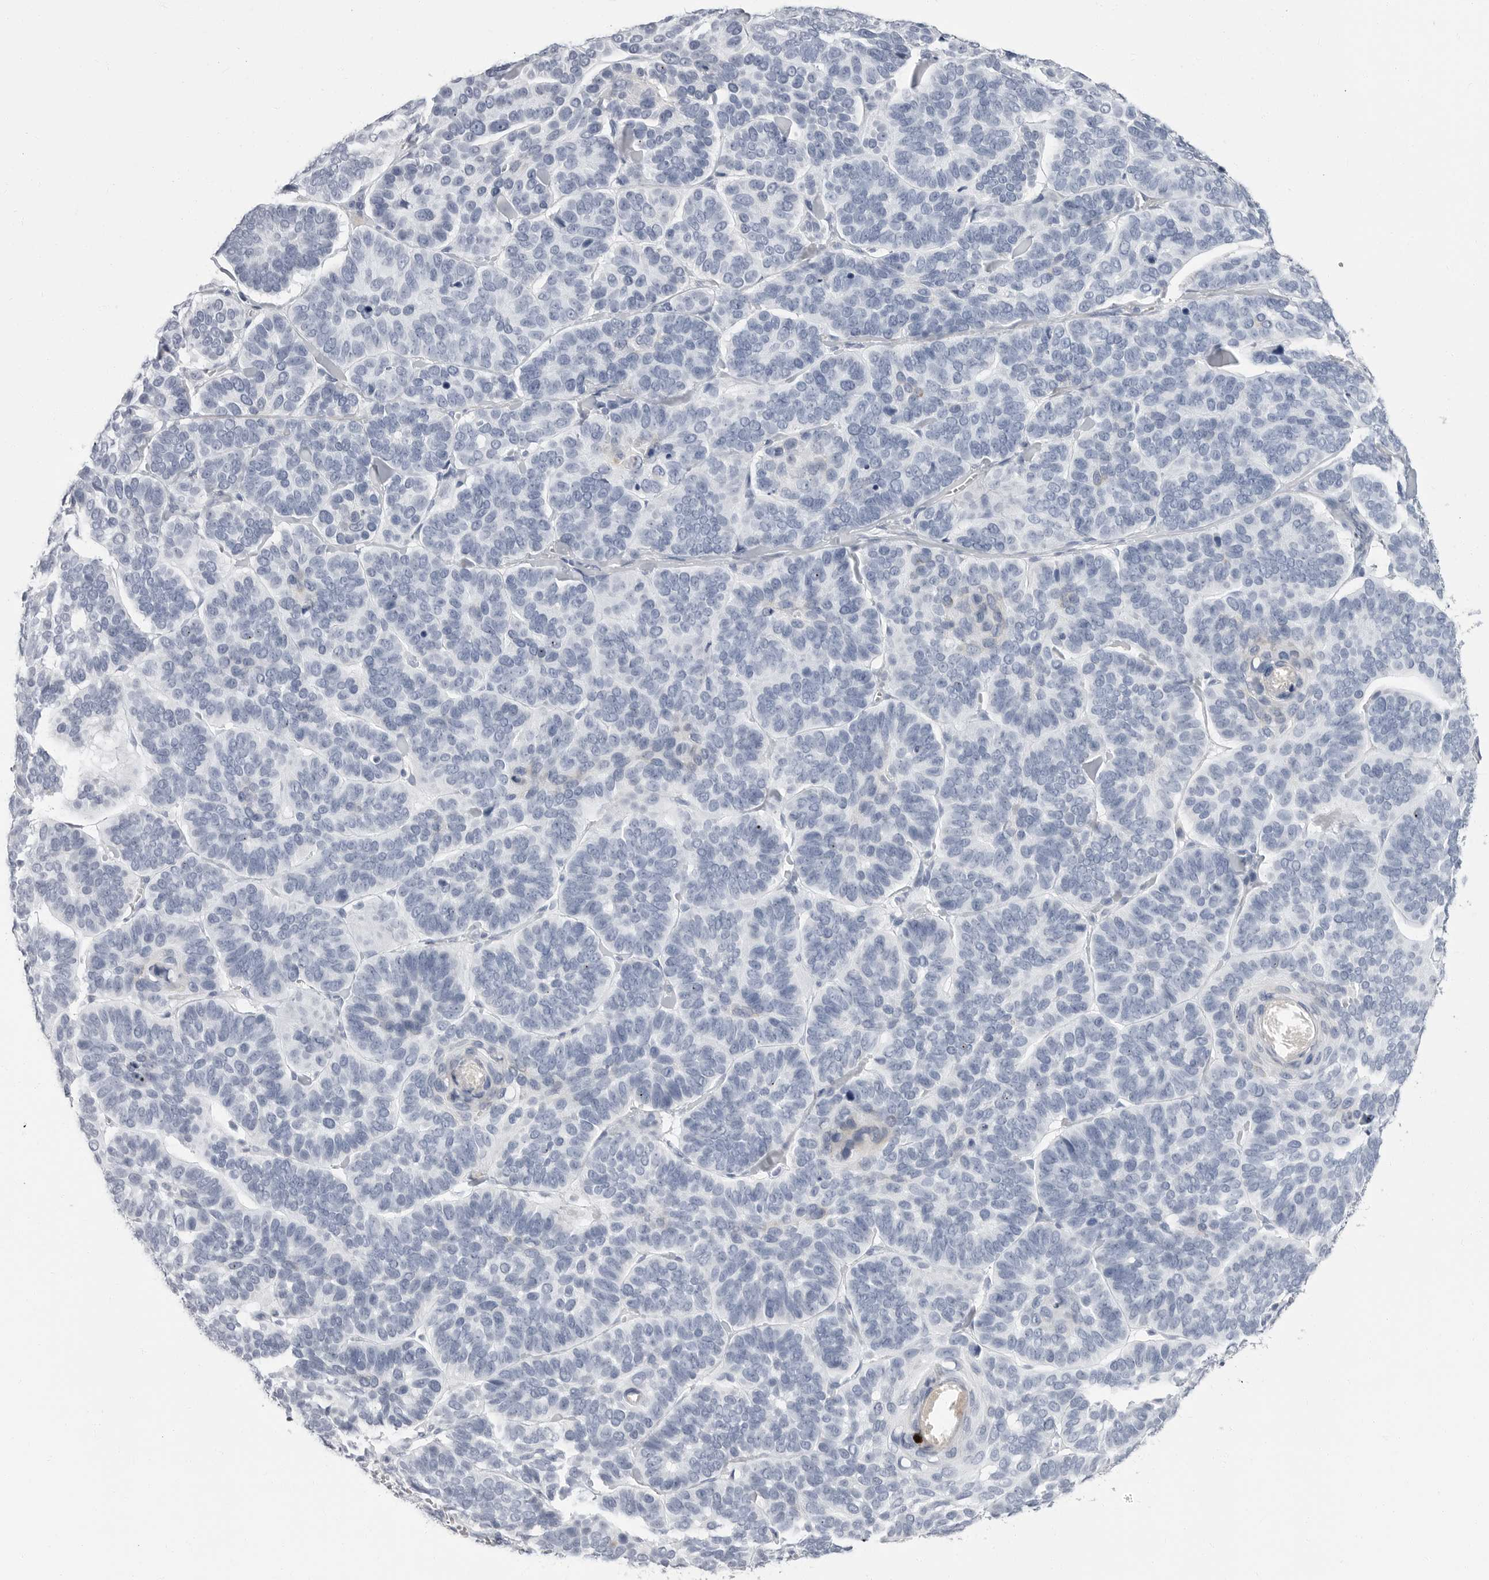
{"staining": {"intensity": "negative", "quantity": "none", "location": "none"}, "tissue": "skin cancer", "cell_type": "Tumor cells", "image_type": "cancer", "snomed": [{"axis": "morphology", "description": "Basal cell carcinoma"}, {"axis": "topography", "description": "Skin"}], "caption": "An immunohistochemistry histopathology image of basal cell carcinoma (skin) is shown. There is no staining in tumor cells of basal cell carcinoma (skin). The staining is performed using DAB (3,3'-diaminobenzidine) brown chromogen with nuclei counter-stained in using hematoxylin.", "gene": "ERICH3", "patient": {"sex": "male", "age": 62}}